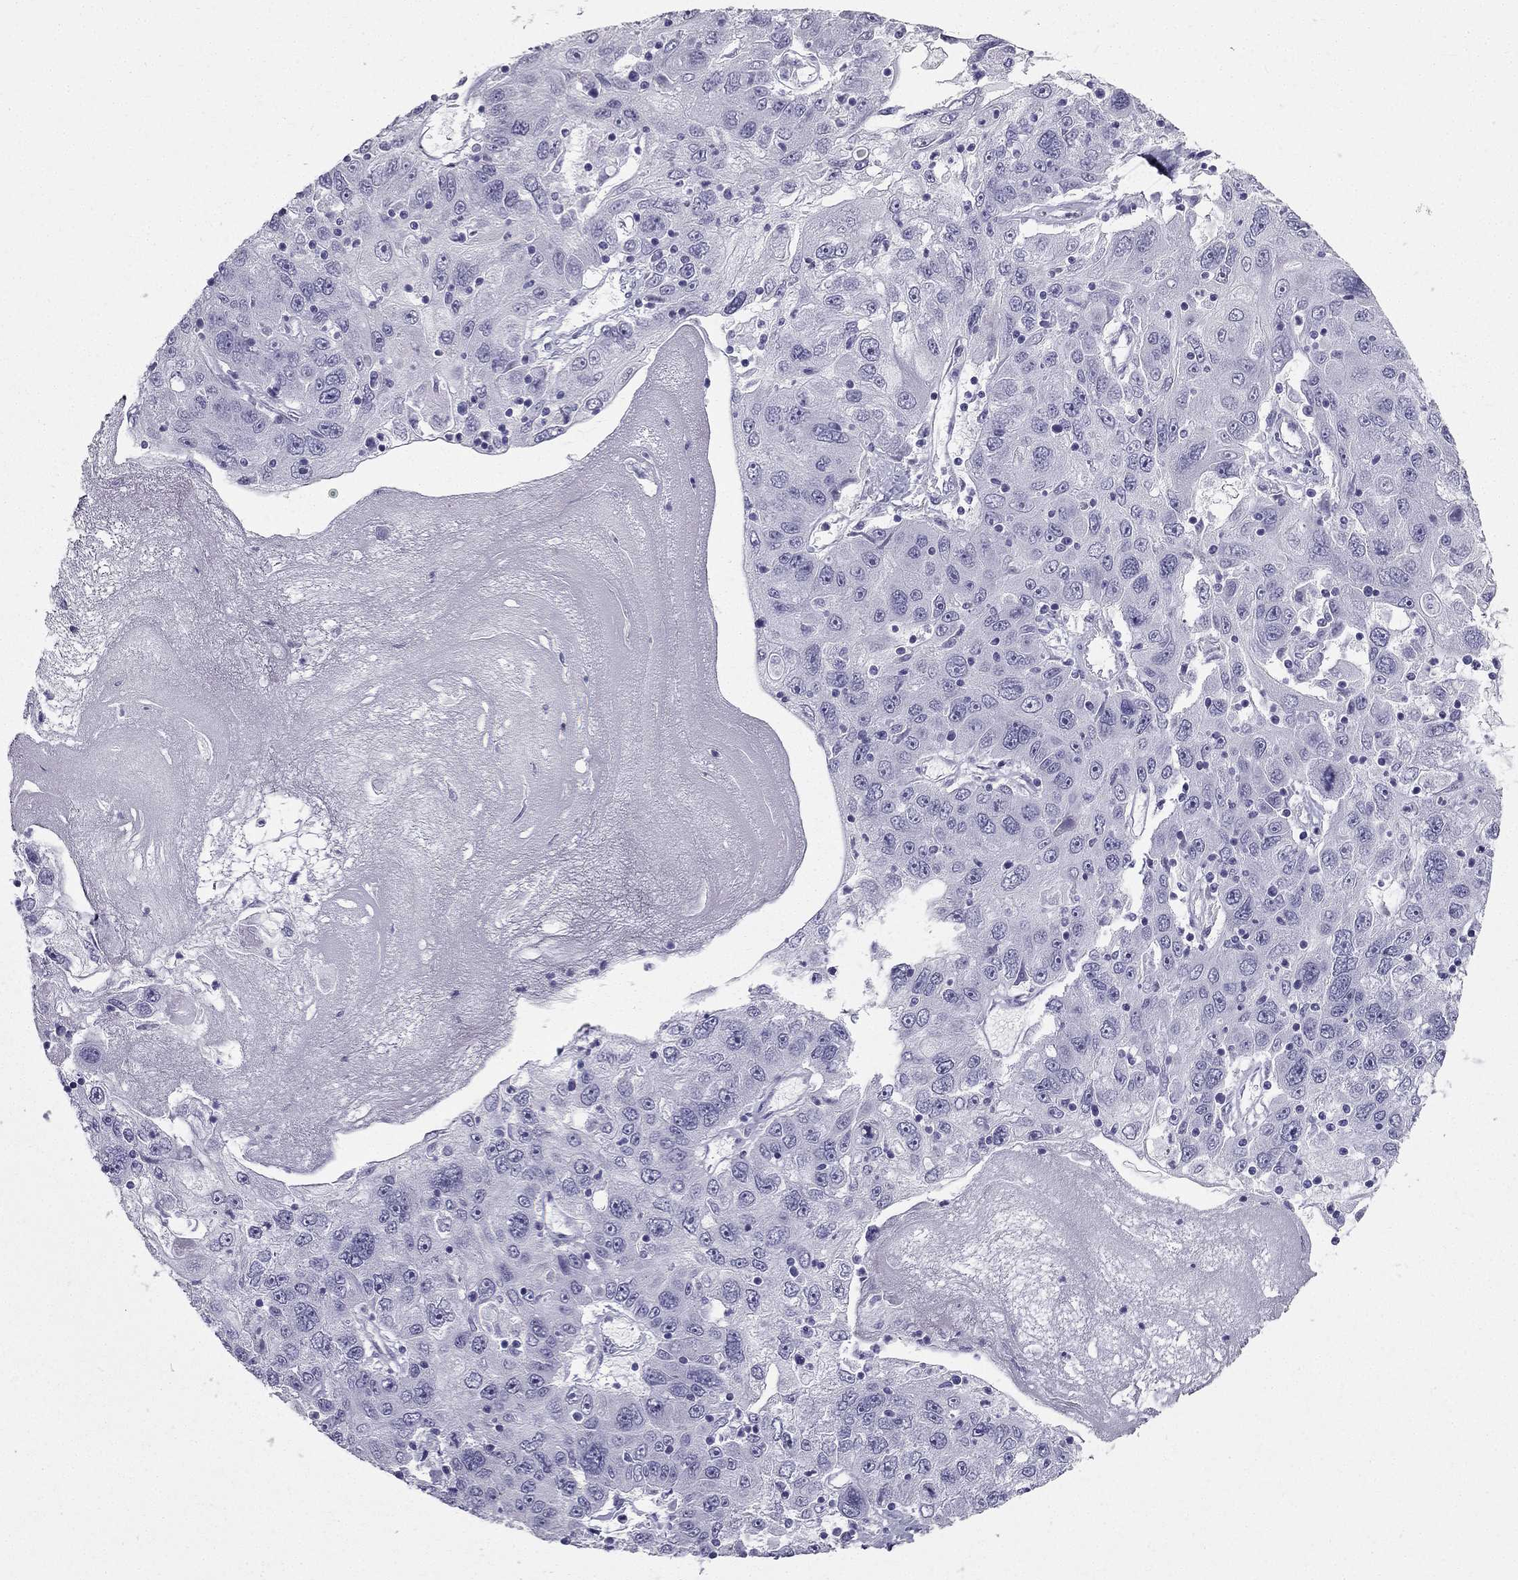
{"staining": {"intensity": "negative", "quantity": "none", "location": "none"}, "tissue": "stomach cancer", "cell_type": "Tumor cells", "image_type": "cancer", "snomed": [{"axis": "morphology", "description": "Adenocarcinoma, NOS"}, {"axis": "topography", "description": "Stomach"}], "caption": "This is an IHC histopathology image of stomach cancer. There is no expression in tumor cells.", "gene": "TFF3", "patient": {"sex": "male", "age": 56}}